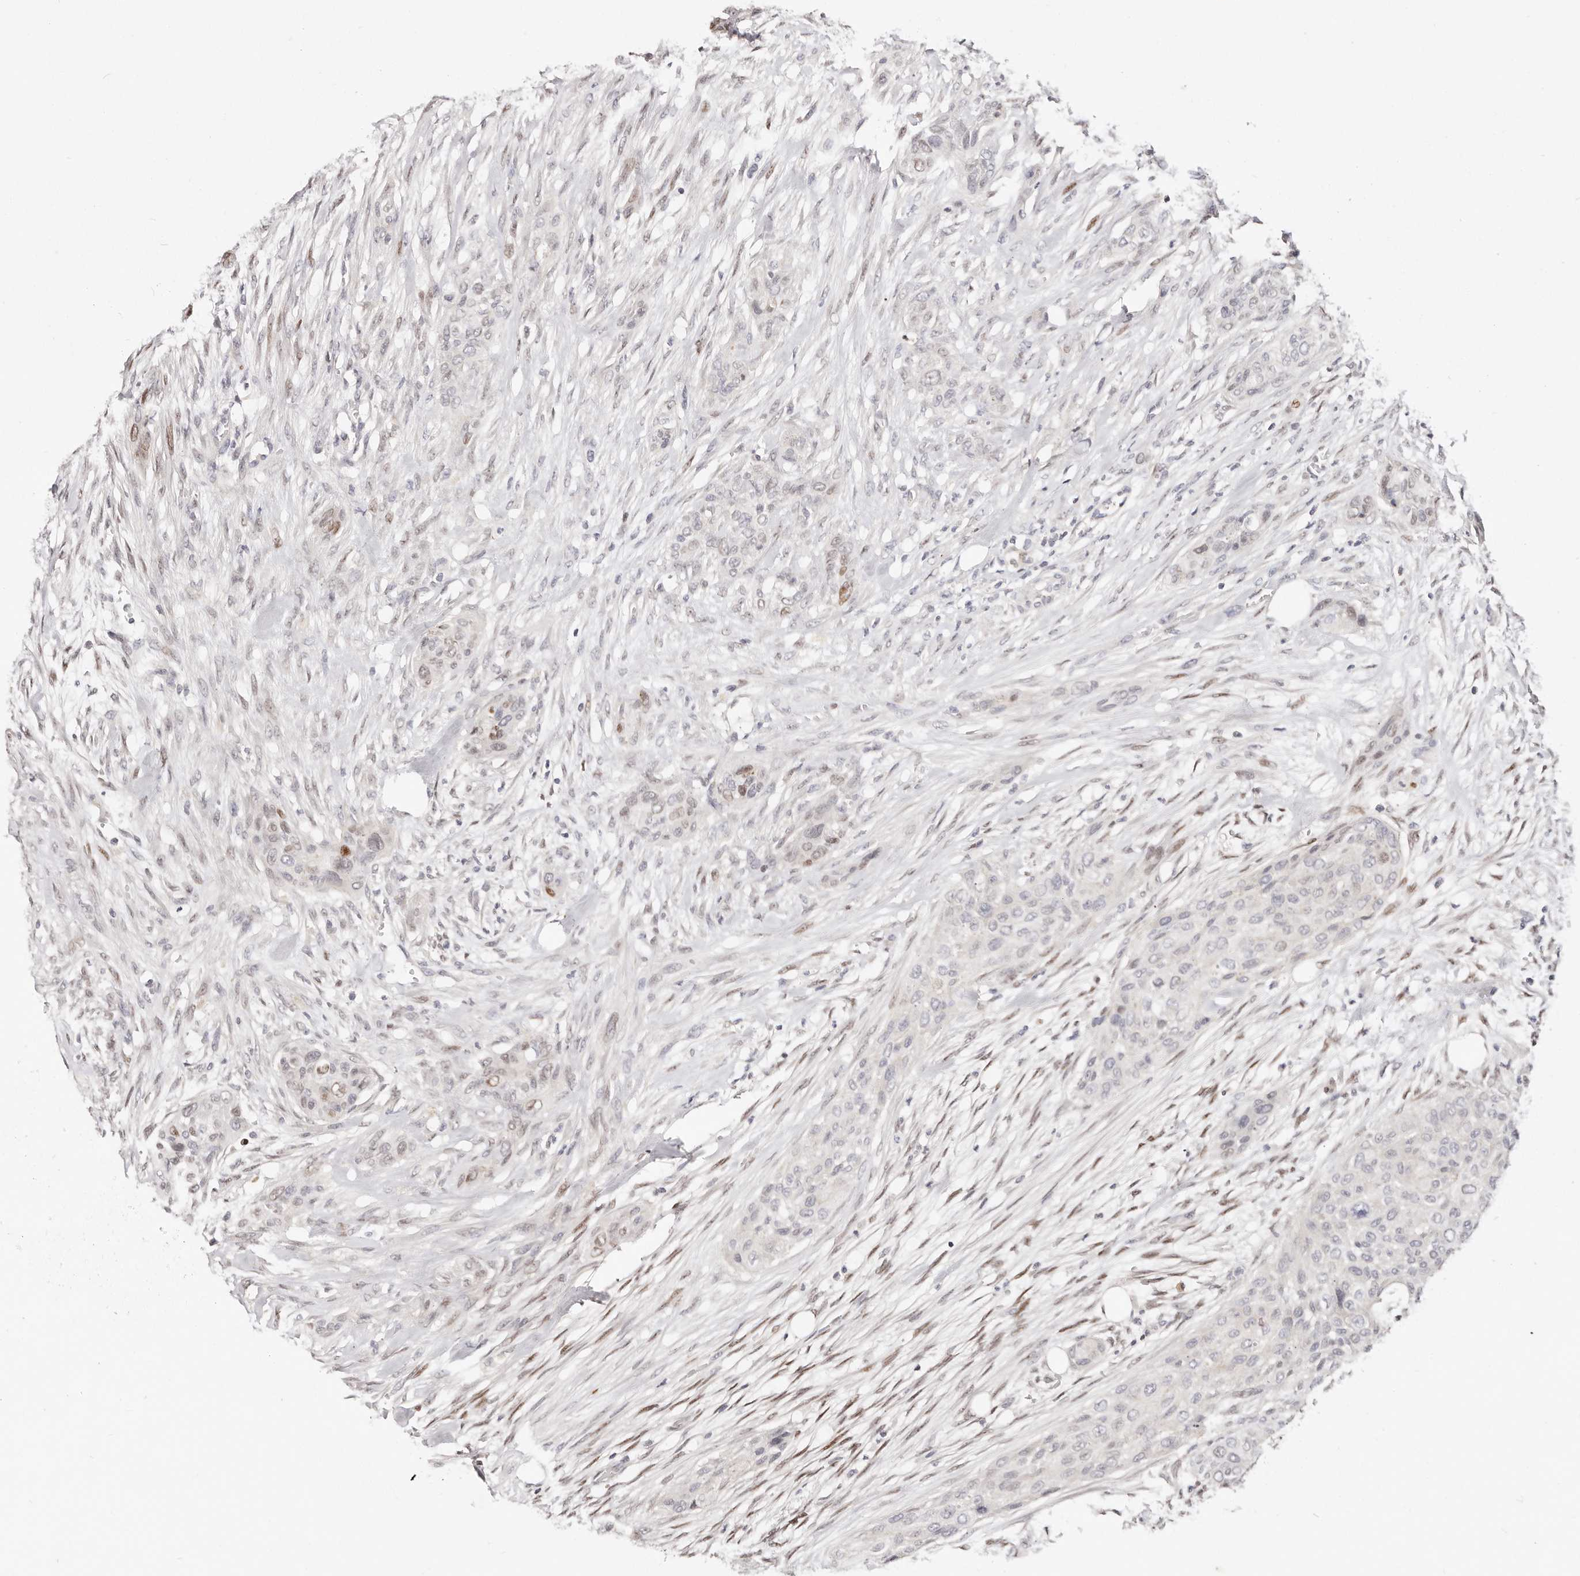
{"staining": {"intensity": "negative", "quantity": "none", "location": "none"}, "tissue": "urothelial cancer", "cell_type": "Tumor cells", "image_type": "cancer", "snomed": [{"axis": "morphology", "description": "Urothelial carcinoma, High grade"}, {"axis": "topography", "description": "Urinary bladder"}], "caption": "Immunohistochemistry photomicrograph of high-grade urothelial carcinoma stained for a protein (brown), which shows no positivity in tumor cells.", "gene": "IQGAP3", "patient": {"sex": "male", "age": 35}}